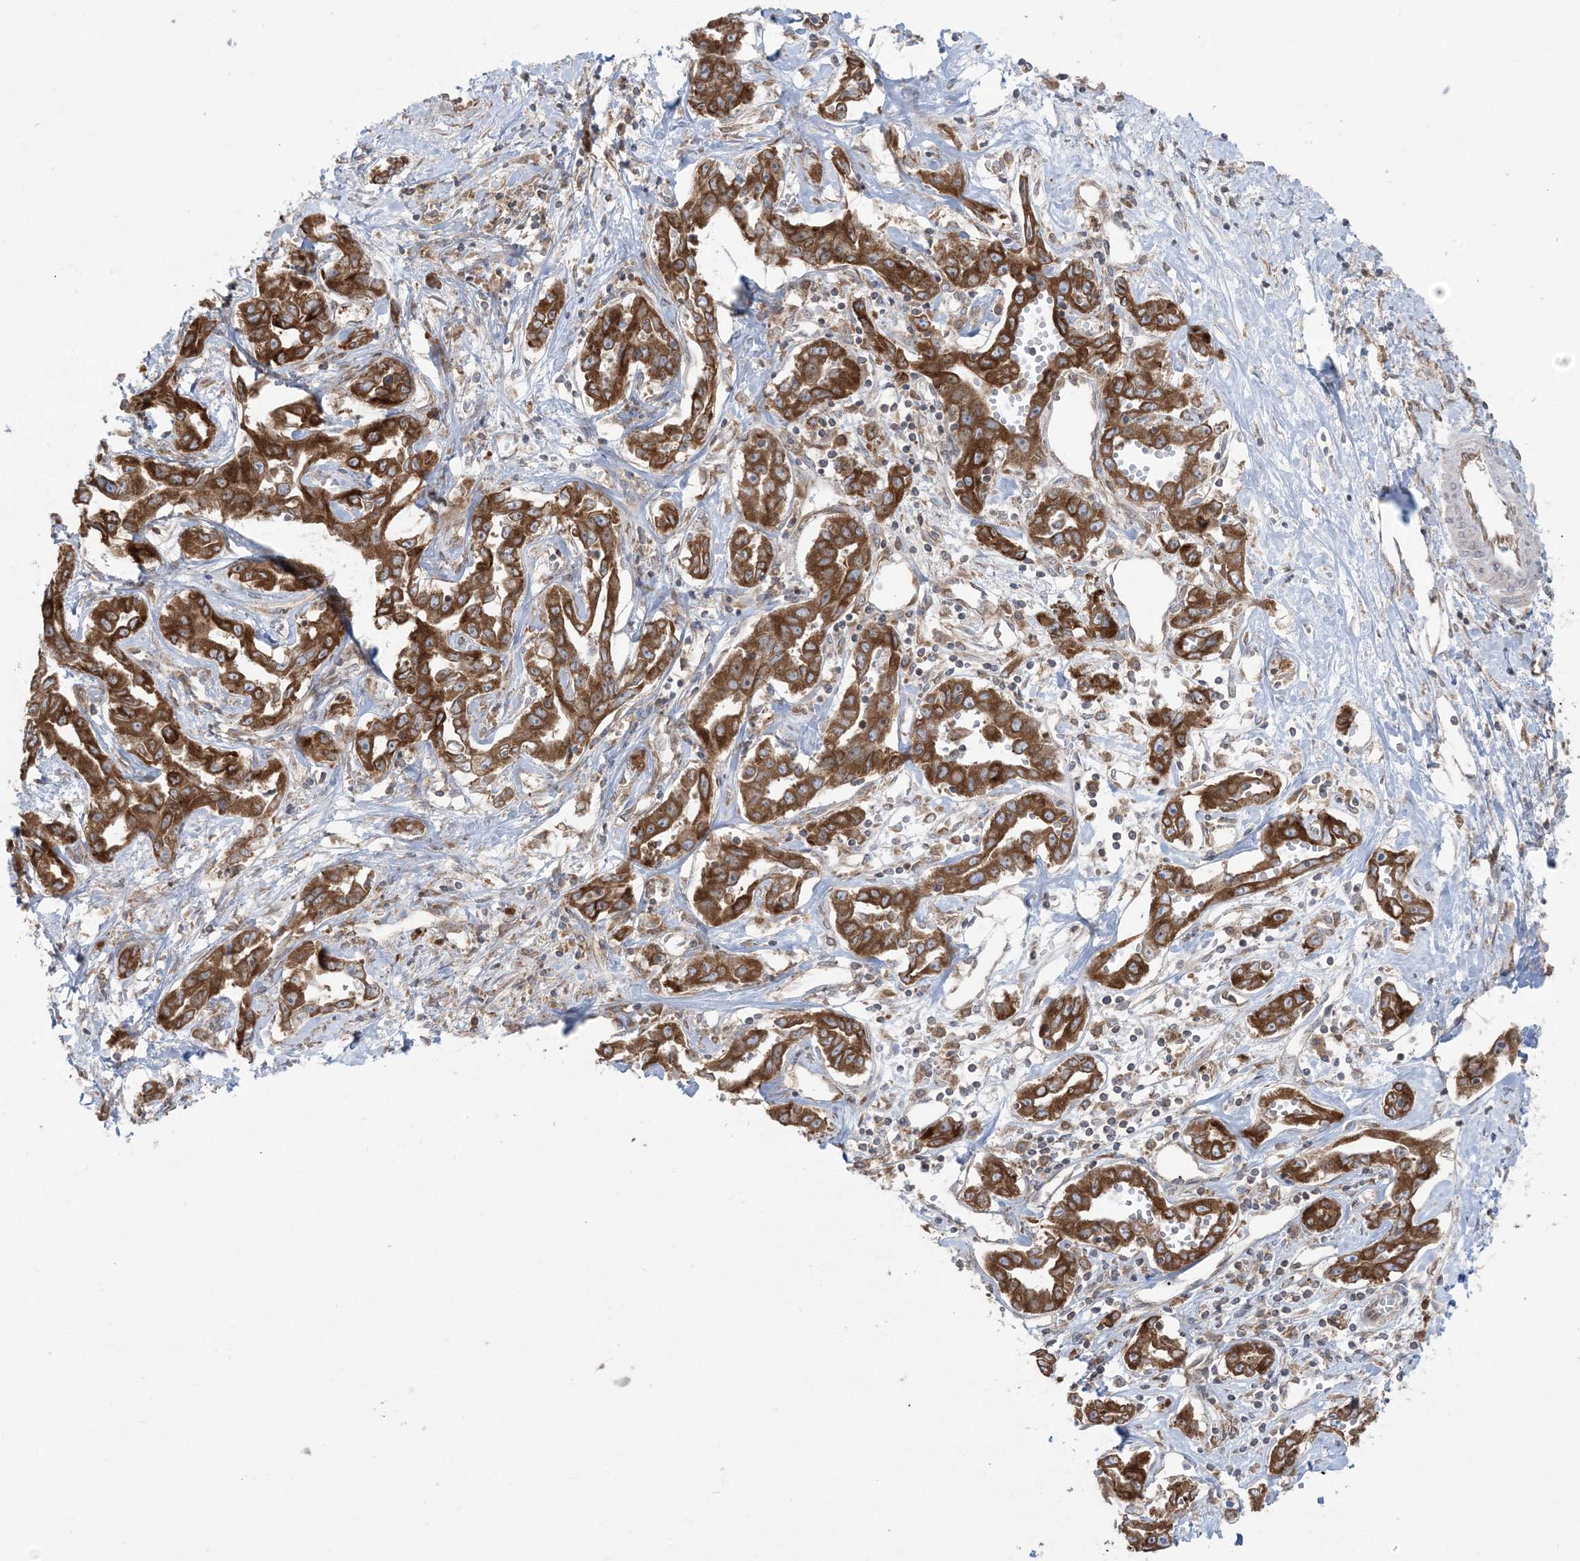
{"staining": {"intensity": "strong", "quantity": ">75%", "location": "cytoplasmic/membranous"}, "tissue": "liver cancer", "cell_type": "Tumor cells", "image_type": "cancer", "snomed": [{"axis": "morphology", "description": "Cholangiocarcinoma"}, {"axis": "topography", "description": "Liver"}], "caption": "A brown stain highlights strong cytoplasmic/membranous expression of a protein in human cholangiocarcinoma (liver) tumor cells.", "gene": "UBXN4", "patient": {"sex": "male", "age": 59}}